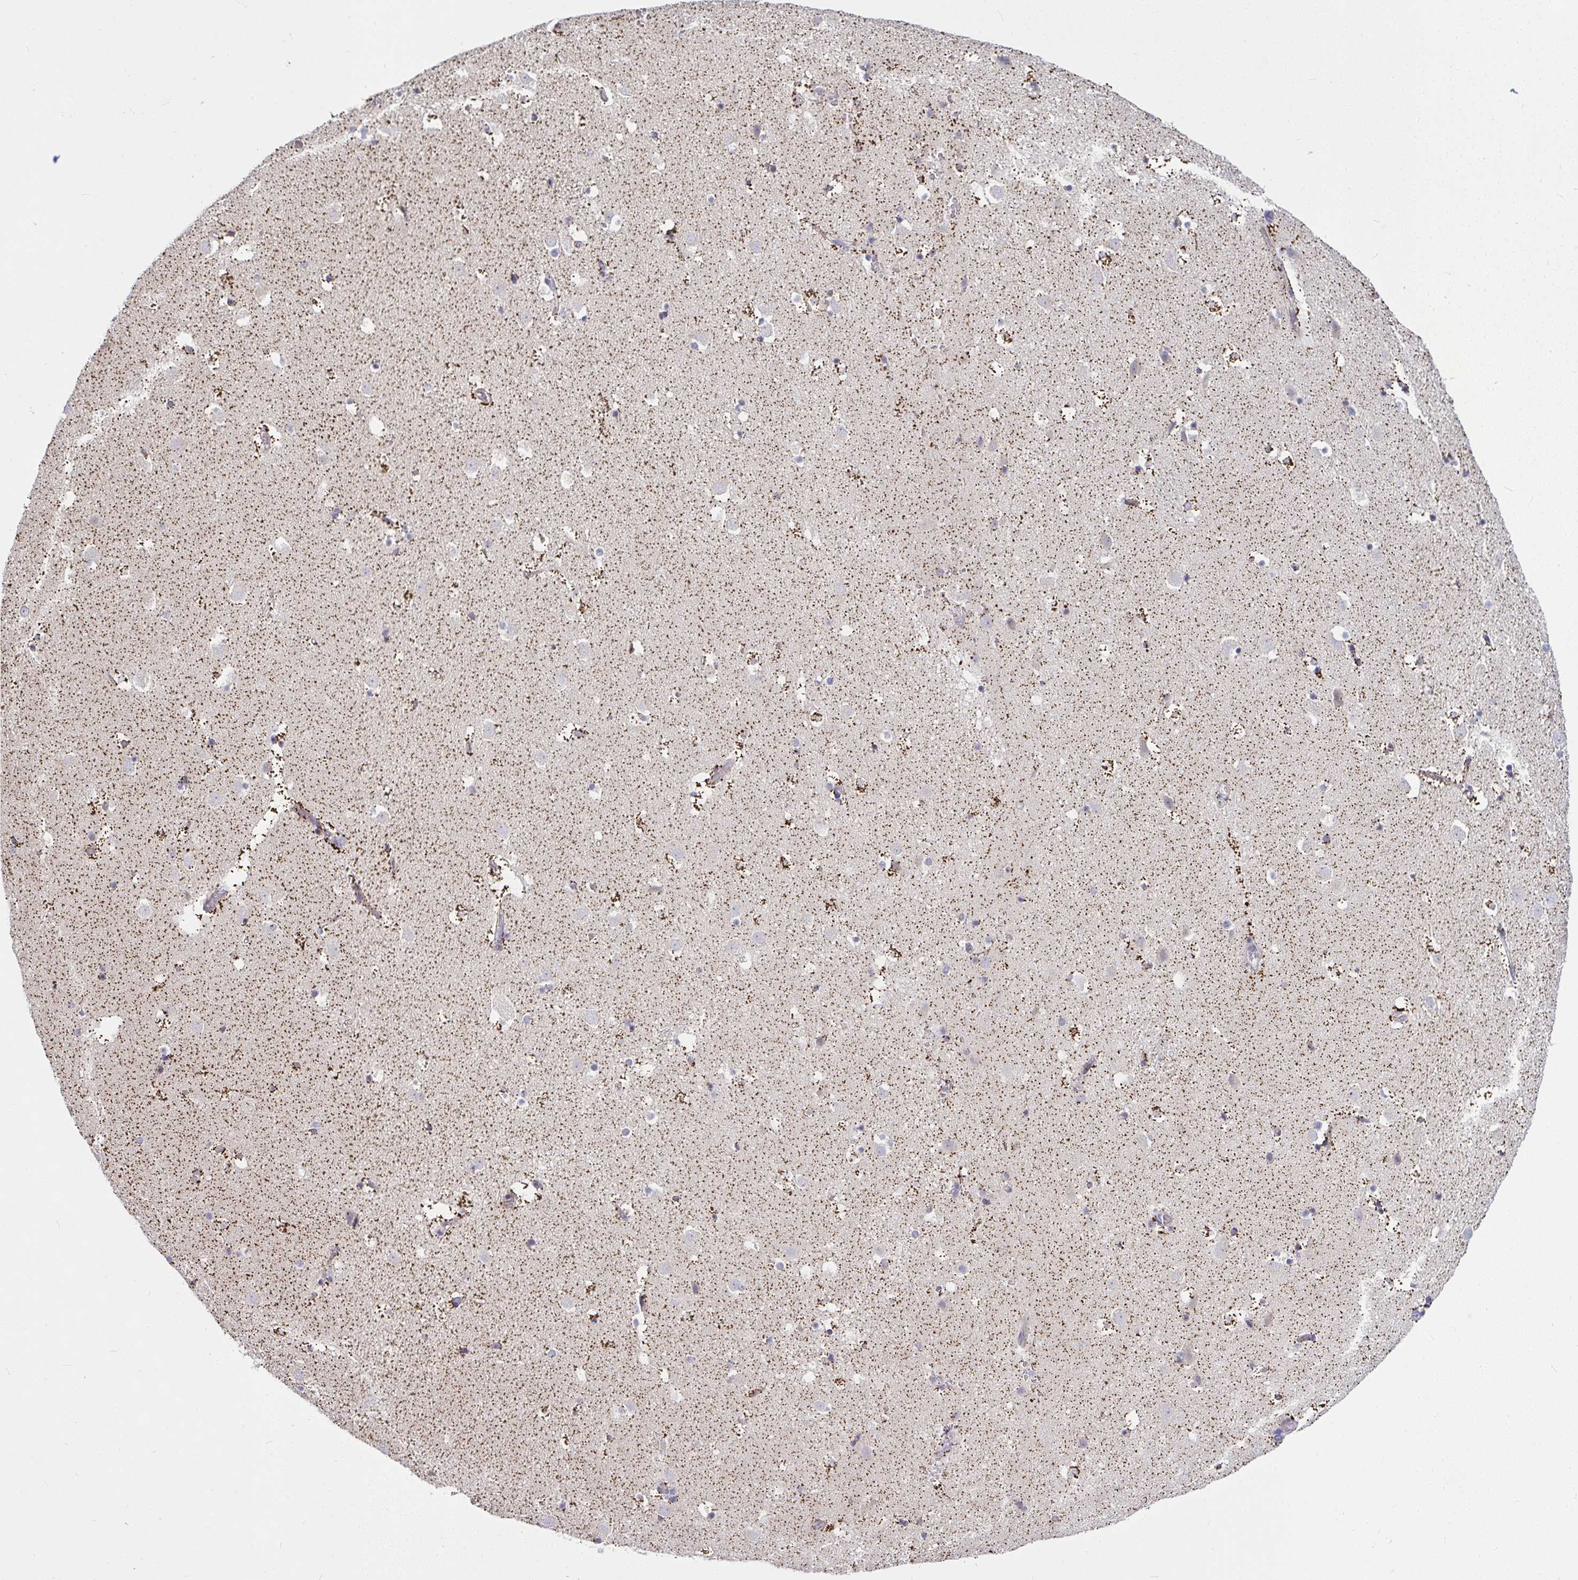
{"staining": {"intensity": "strong", "quantity": "<25%", "location": "cytoplasmic/membranous"}, "tissue": "caudate", "cell_type": "Glial cells", "image_type": "normal", "snomed": [{"axis": "morphology", "description": "Normal tissue, NOS"}, {"axis": "topography", "description": "Lateral ventricle wall"}], "caption": "A micrograph of human caudate stained for a protein shows strong cytoplasmic/membranous brown staining in glial cells. The protein of interest is shown in brown color, while the nuclei are stained blue.", "gene": "CEP63", "patient": {"sex": "male", "age": 37}}